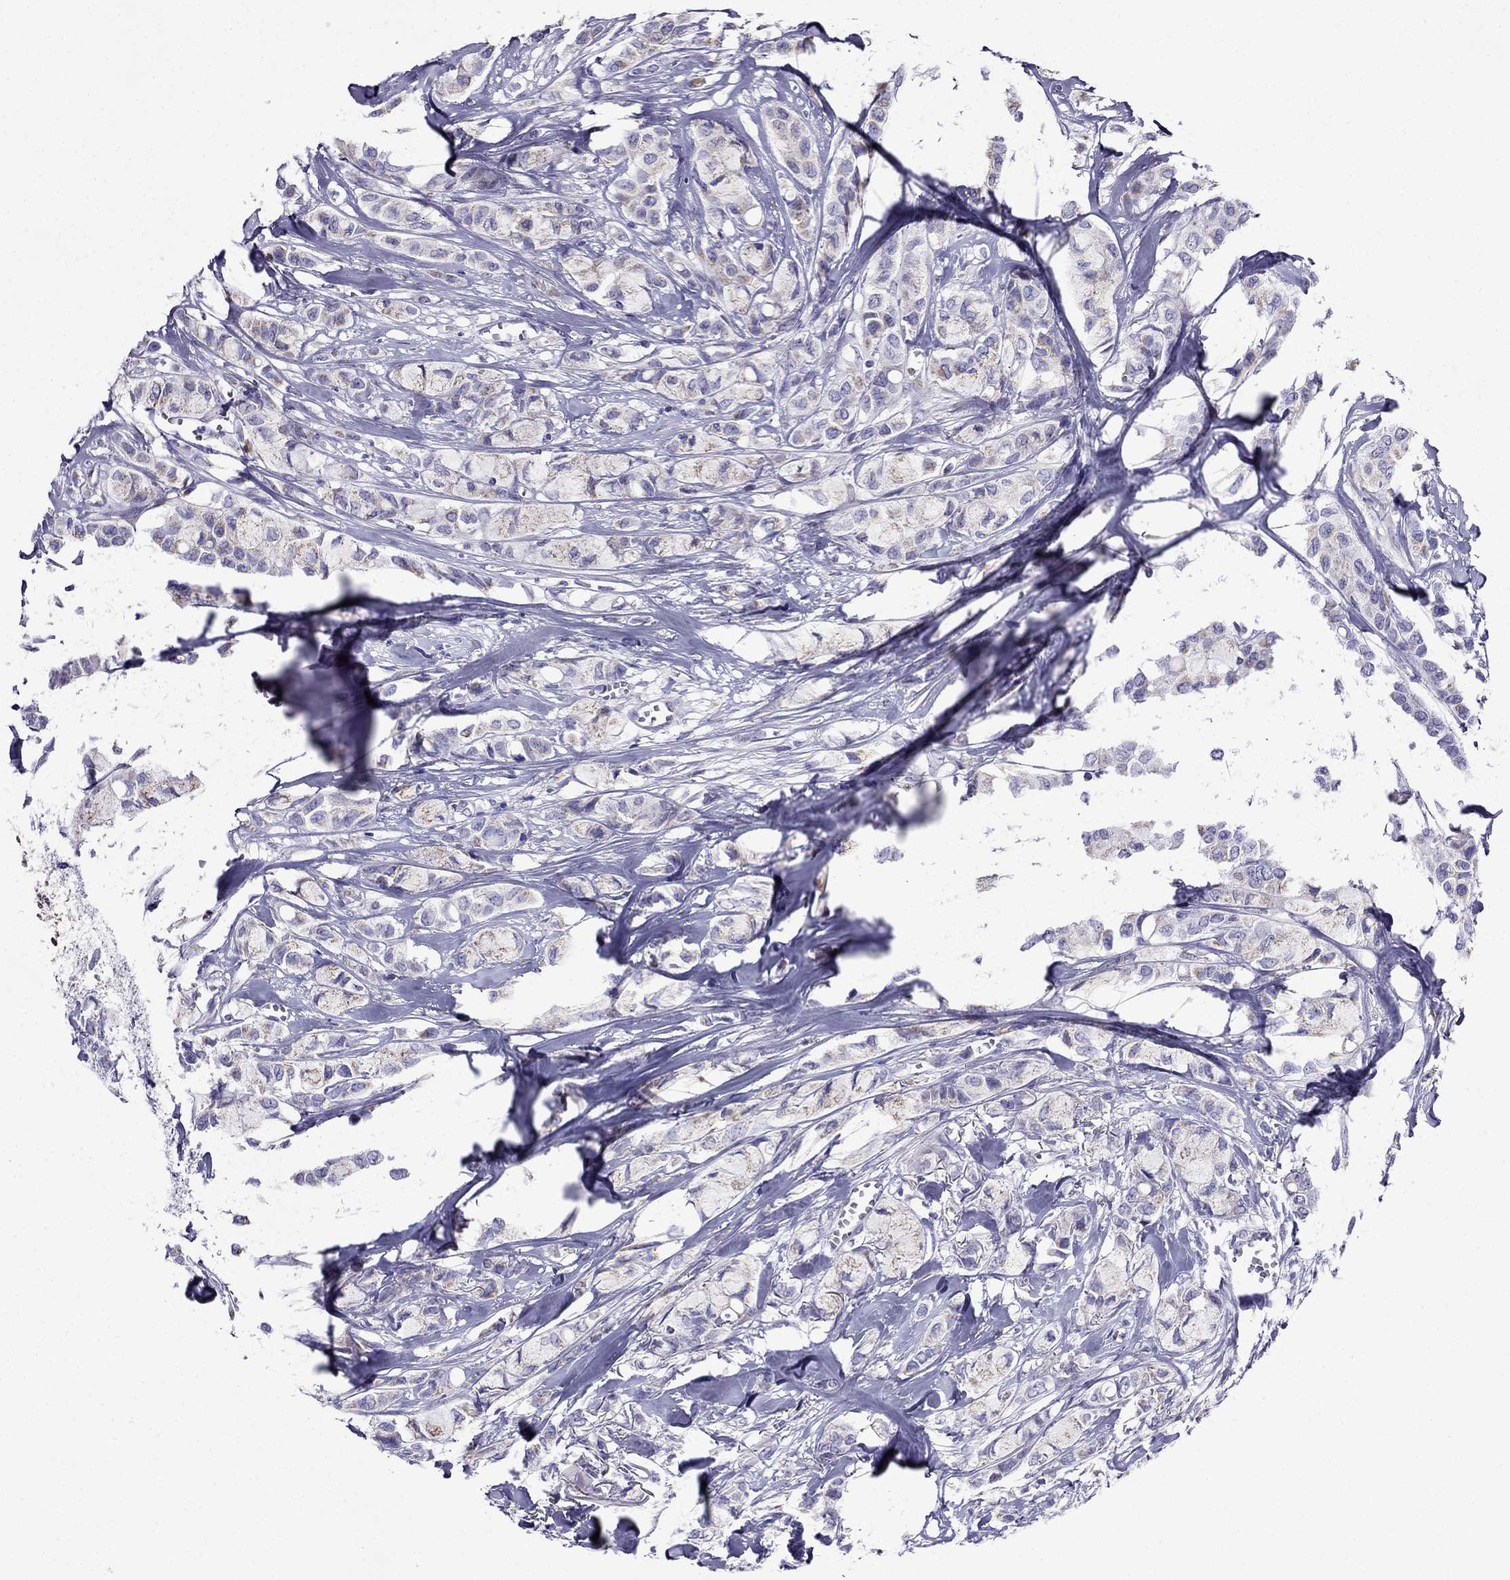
{"staining": {"intensity": "weak", "quantity": "25%-75%", "location": "cytoplasmic/membranous"}, "tissue": "breast cancer", "cell_type": "Tumor cells", "image_type": "cancer", "snomed": [{"axis": "morphology", "description": "Duct carcinoma"}, {"axis": "topography", "description": "Breast"}], "caption": "High-power microscopy captured an immunohistochemistry histopathology image of breast invasive ductal carcinoma, revealing weak cytoplasmic/membranous staining in approximately 25%-75% of tumor cells.", "gene": "DSC1", "patient": {"sex": "female", "age": 85}}